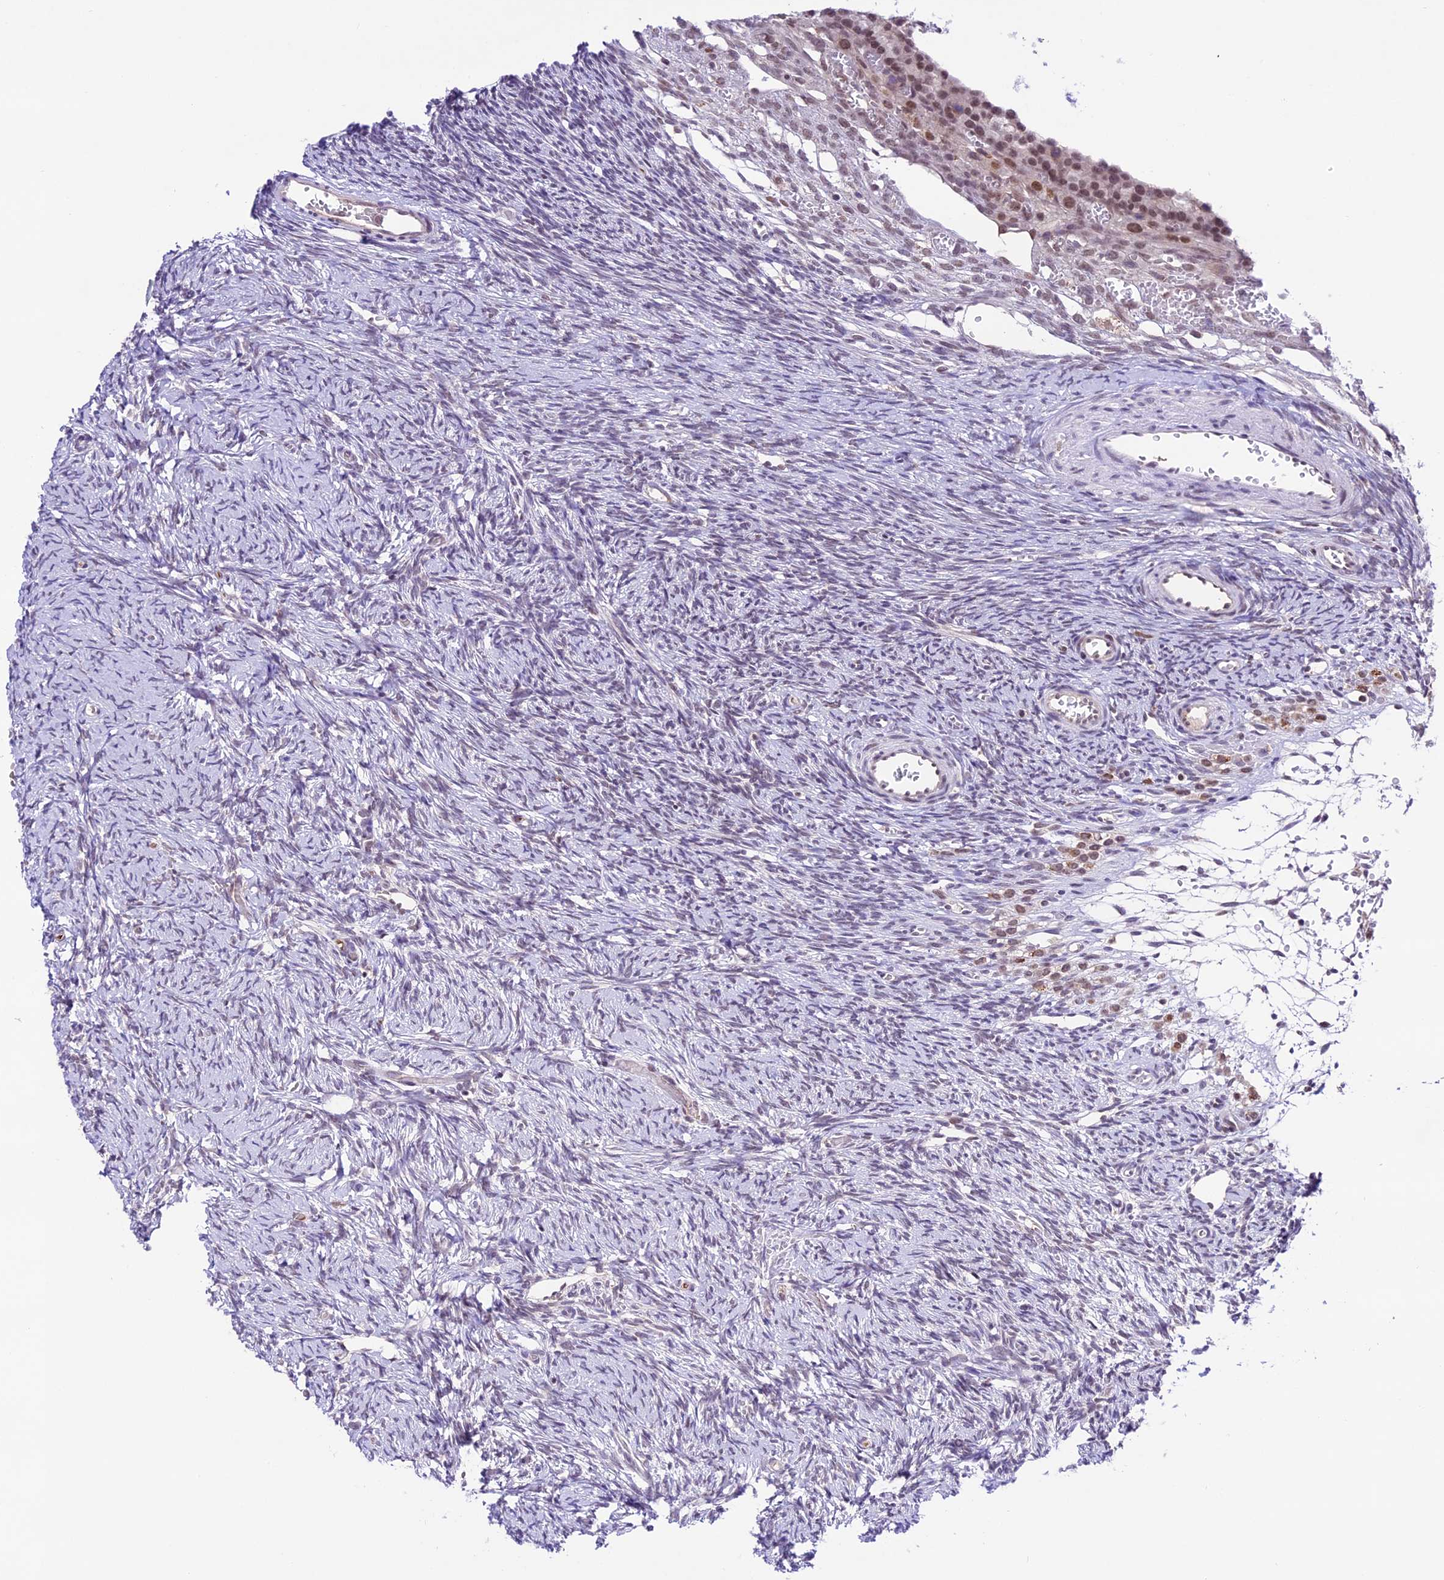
{"staining": {"intensity": "moderate", "quantity": ">75%", "location": "nuclear"}, "tissue": "ovary", "cell_type": "Follicle cells", "image_type": "normal", "snomed": [{"axis": "morphology", "description": "Normal tissue, NOS"}, {"axis": "topography", "description": "Ovary"}], "caption": "Ovary stained with IHC reveals moderate nuclear expression in approximately >75% of follicle cells. (DAB (3,3'-diaminobenzidine) IHC, brown staining for protein, blue staining for nuclei).", "gene": "SHKBP1", "patient": {"sex": "female", "age": 39}}